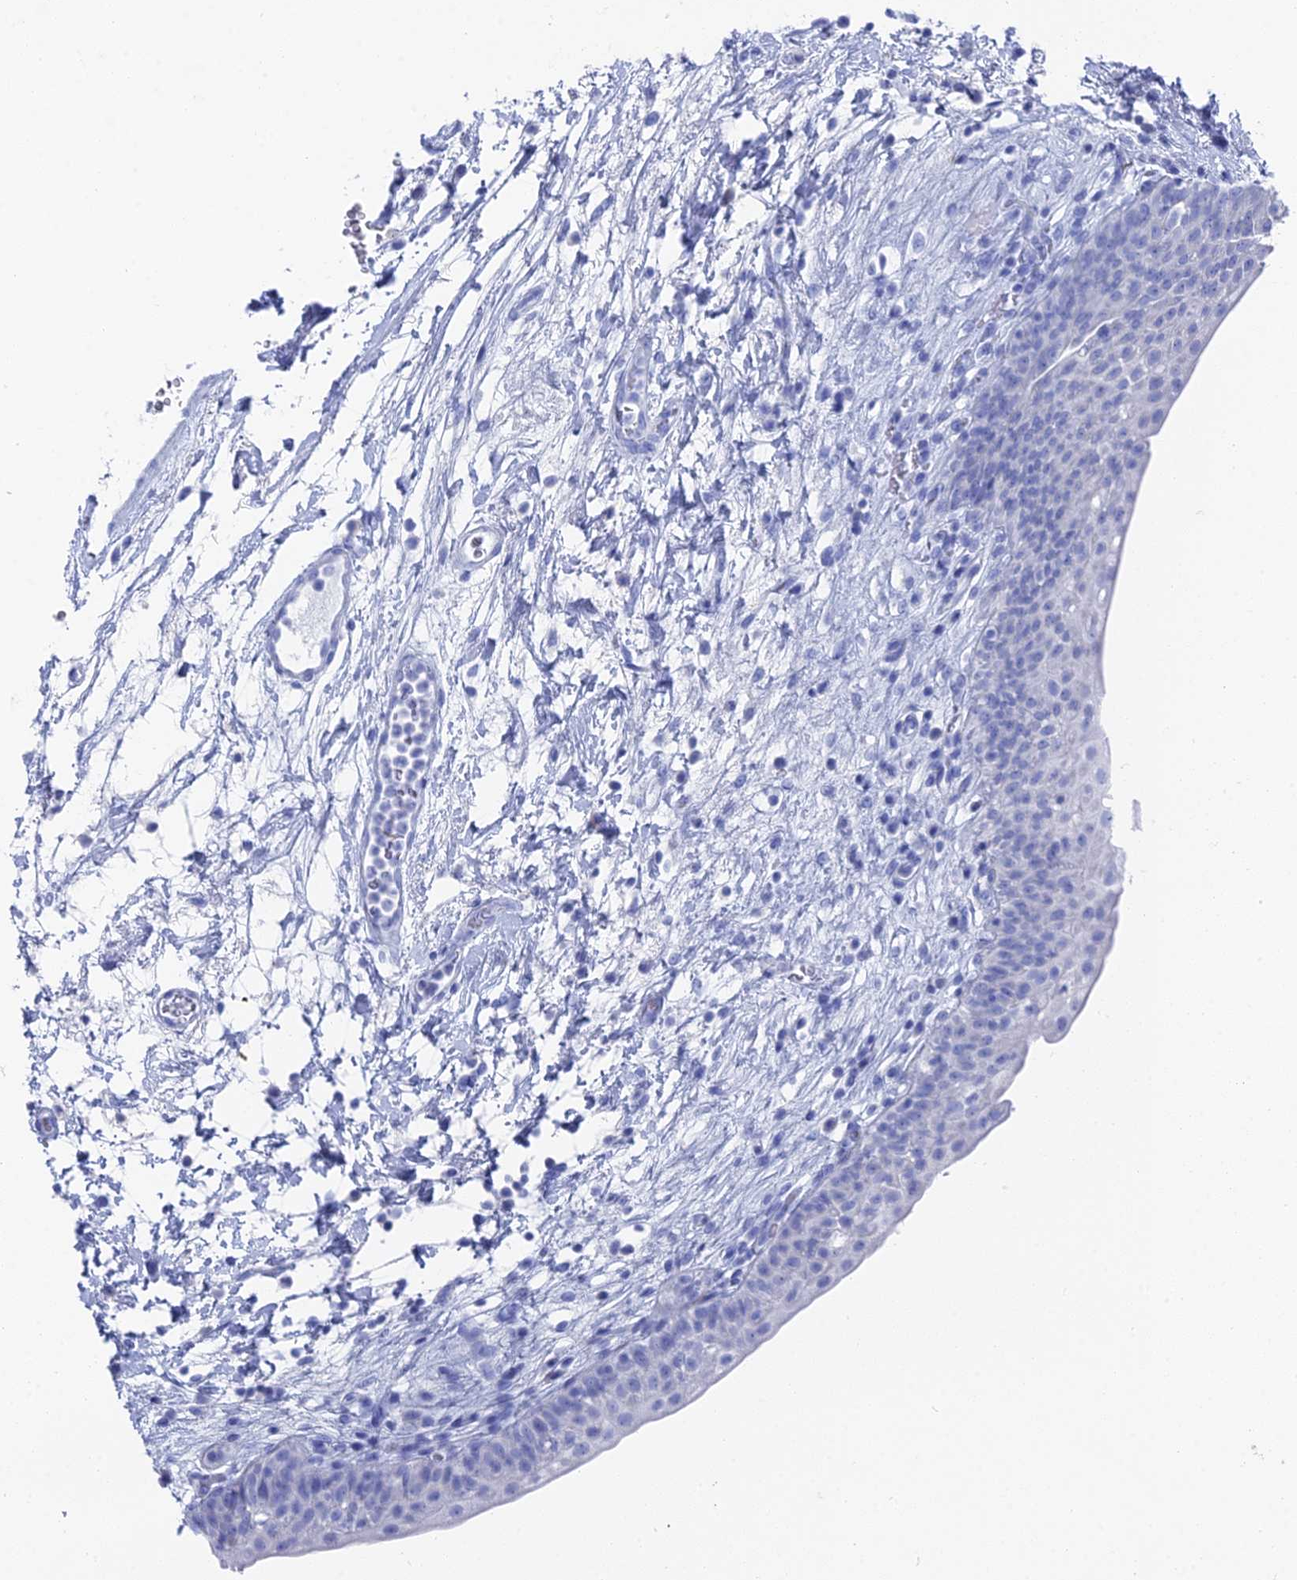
{"staining": {"intensity": "negative", "quantity": "none", "location": "none"}, "tissue": "urinary bladder", "cell_type": "Urothelial cells", "image_type": "normal", "snomed": [{"axis": "morphology", "description": "Normal tissue, NOS"}, {"axis": "topography", "description": "Urinary bladder"}], "caption": "Urinary bladder stained for a protein using immunohistochemistry (IHC) reveals no staining urothelial cells.", "gene": "ENPP3", "patient": {"sex": "male", "age": 83}}